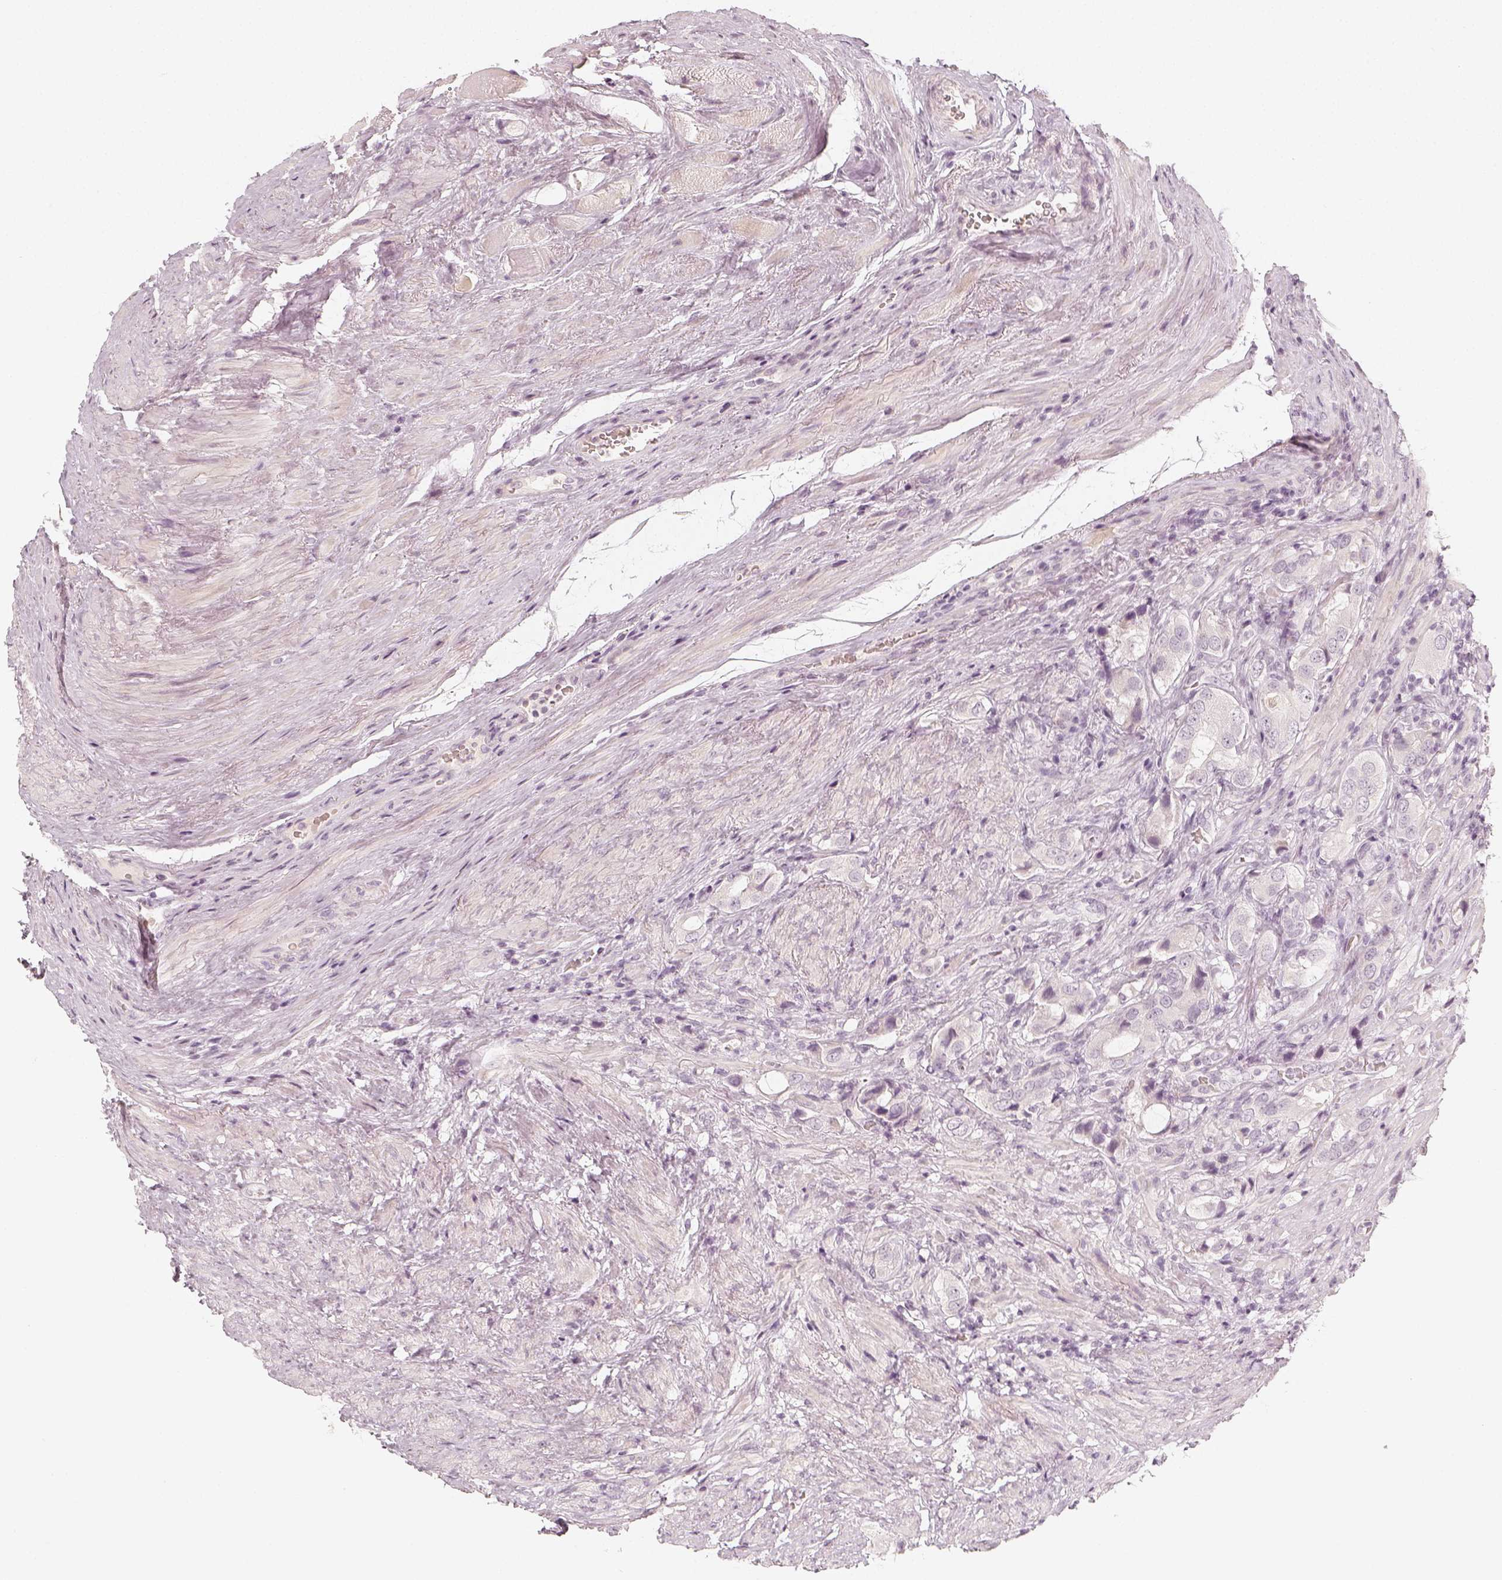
{"staining": {"intensity": "negative", "quantity": "none", "location": "none"}, "tissue": "prostate cancer", "cell_type": "Tumor cells", "image_type": "cancer", "snomed": [{"axis": "morphology", "description": "Adenocarcinoma, NOS"}, {"axis": "topography", "description": "Prostate"}], "caption": "The immunohistochemistry (IHC) photomicrograph has no significant expression in tumor cells of prostate cancer tissue. The staining was performed using DAB (3,3'-diaminobenzidine) to visualize the protein expression in brown, while the nuclei were stained in blue with hematoxylin (Magnification: 20x).", "gene": "DSG4", "patient": {"sex": "male", "age": 63}}